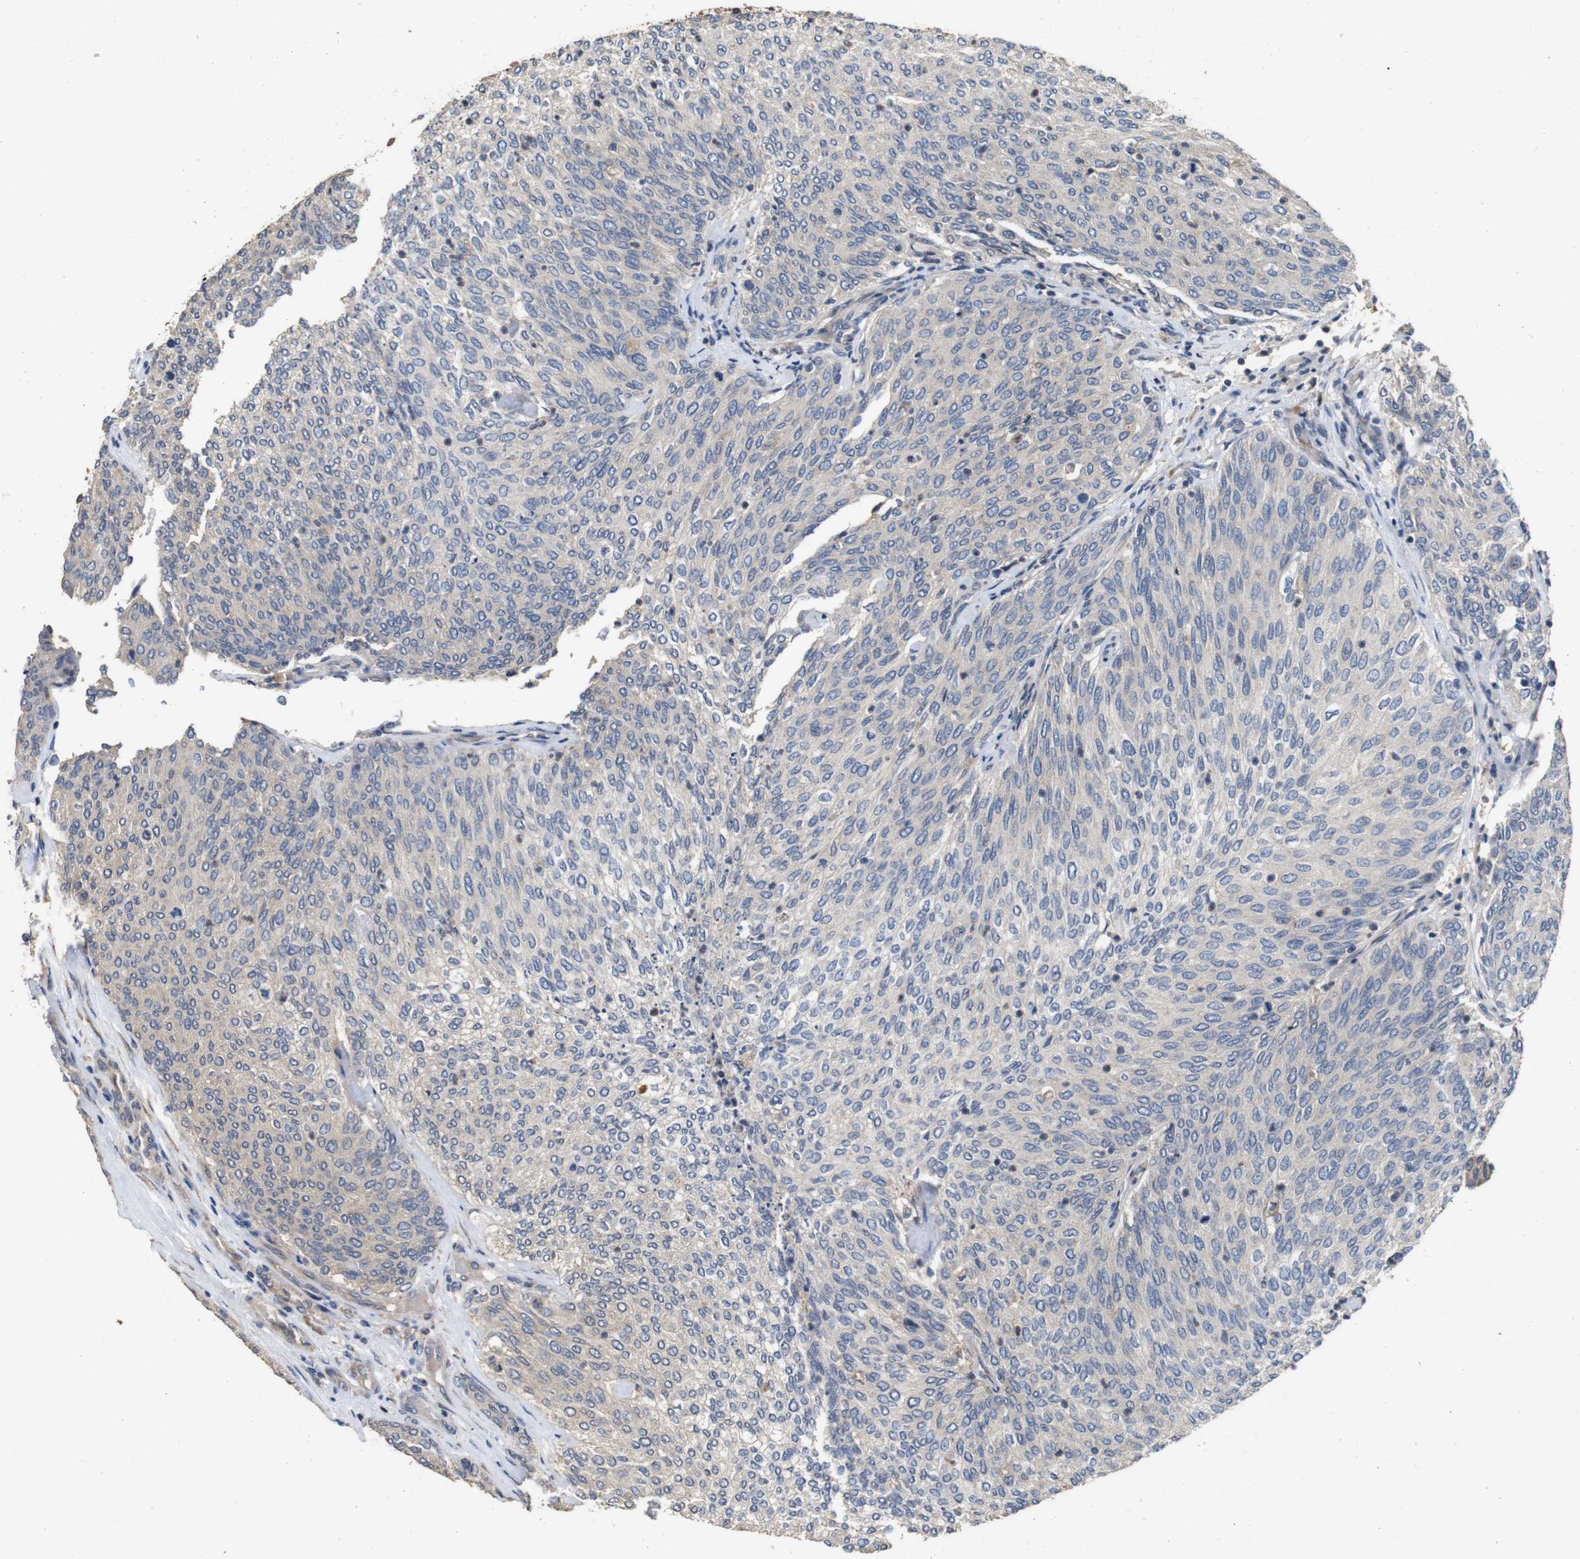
{"staining": {"intensity": "negative", "quantity": "none", "location": "none"}, "tissue": "urothelial cancer", "cell_type": "Tumor cells", "image_type": "cancer", "snomed": [{"axis": "morphology", "description": "Urothelial carcinoma, Low grade"}, {"axis": "topography", "description": "Urinary bladder"}], "caption": "DAB immunohistochemical staining of human low-grade urothelial carcinoma reveals no significant staining in tumor cells.", "gene": "ARHGAP24", "patient": {"sex": "female", "age": 79}}